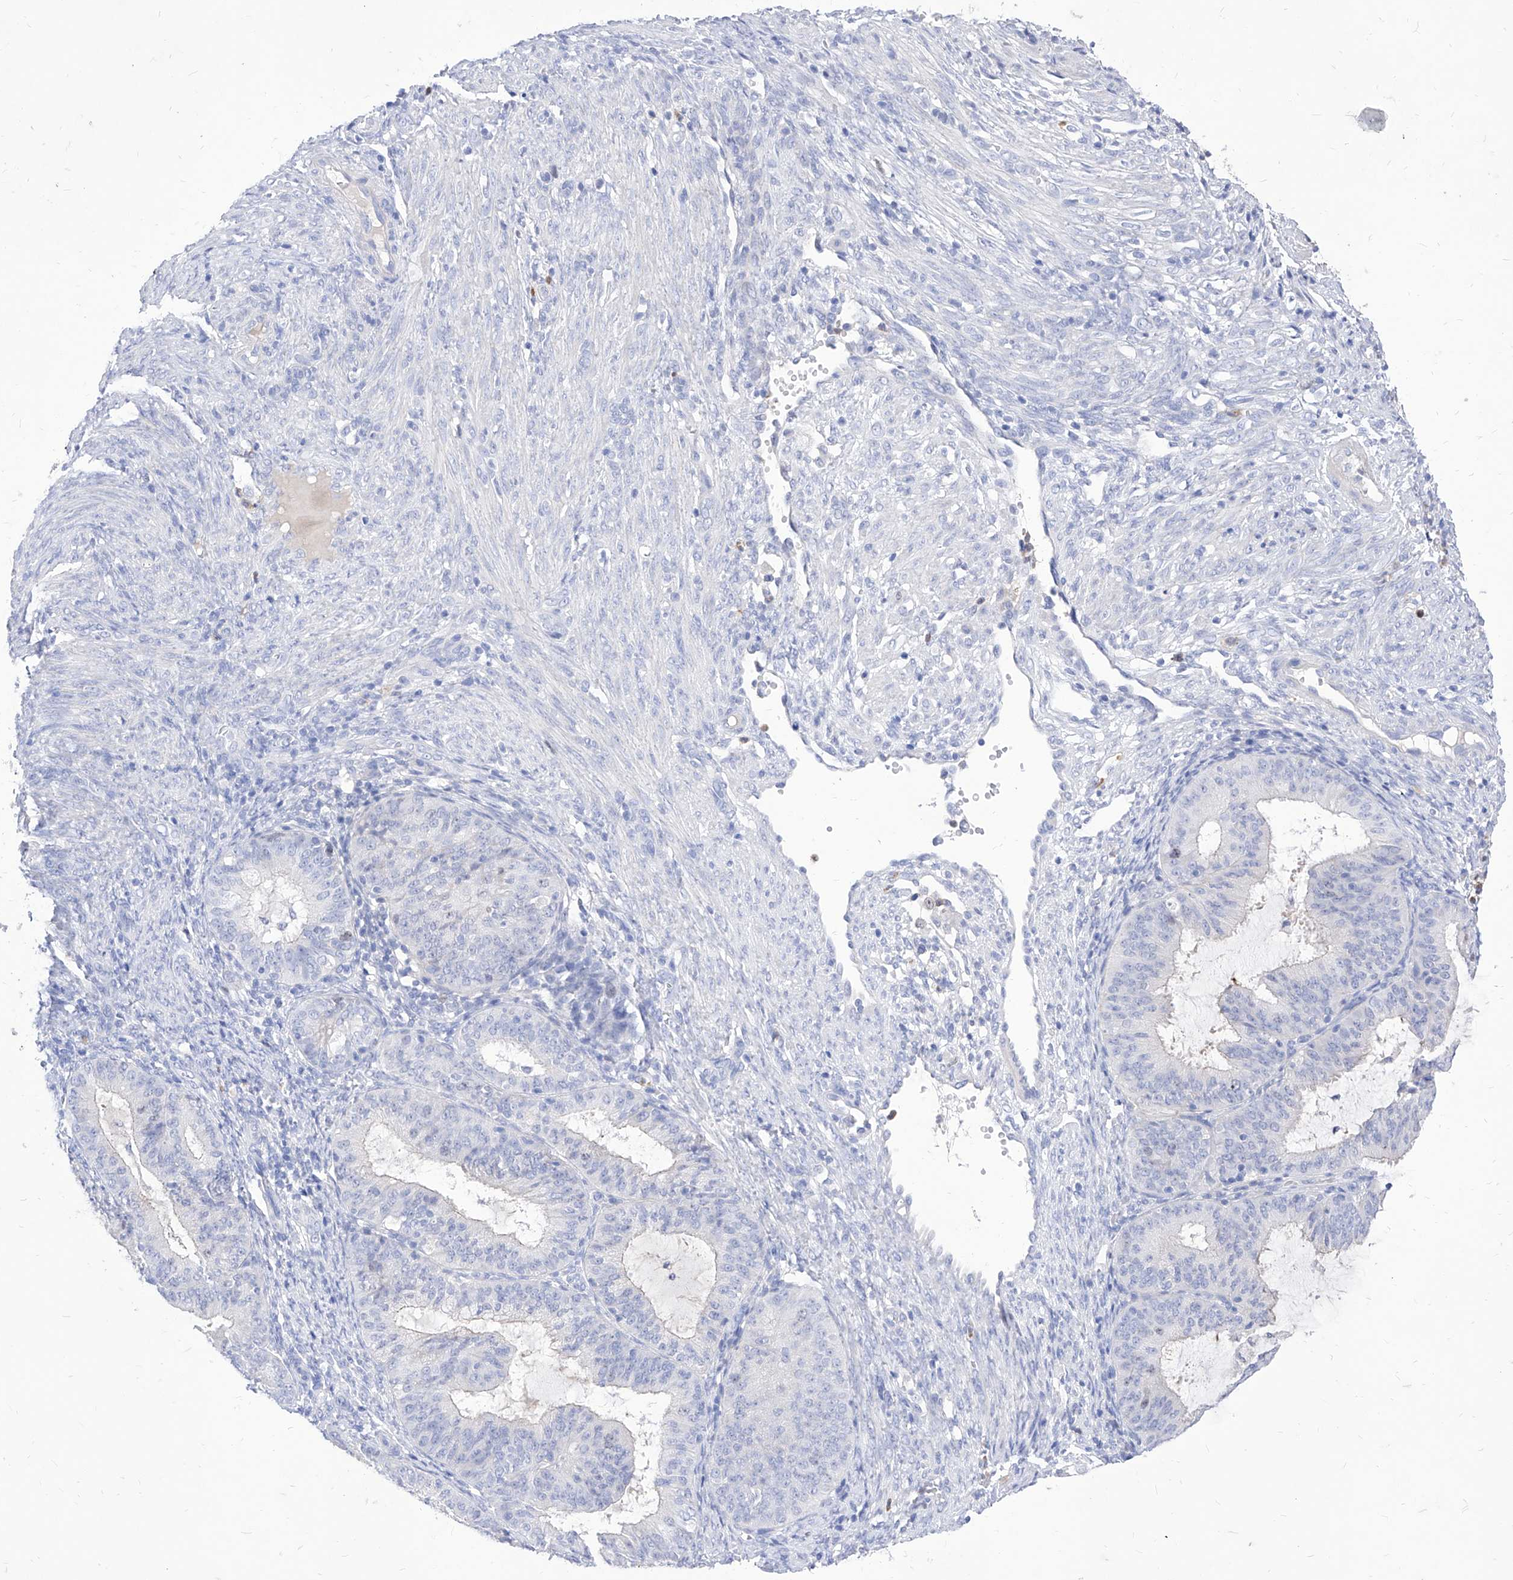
{"staining": {"intensity": "negative", "quantity": "none", "location": "none"}, "tissue": "endometrial cancer", "cell_type": "Tumor cells", "image_type": "cancer", "snomed": [{"axis": "morphology", "description": "Adenocarcinoma, NOS"}, {"axis": "topography", "description": "Endometrium"}], "caption": "IHC image of human adenocarcinoma (endometrial) stained for a protein (brown), which exhibits no expression in tumor cells.", "gene": "VAX1", "patient": {"sex": "female", "age": 51}}